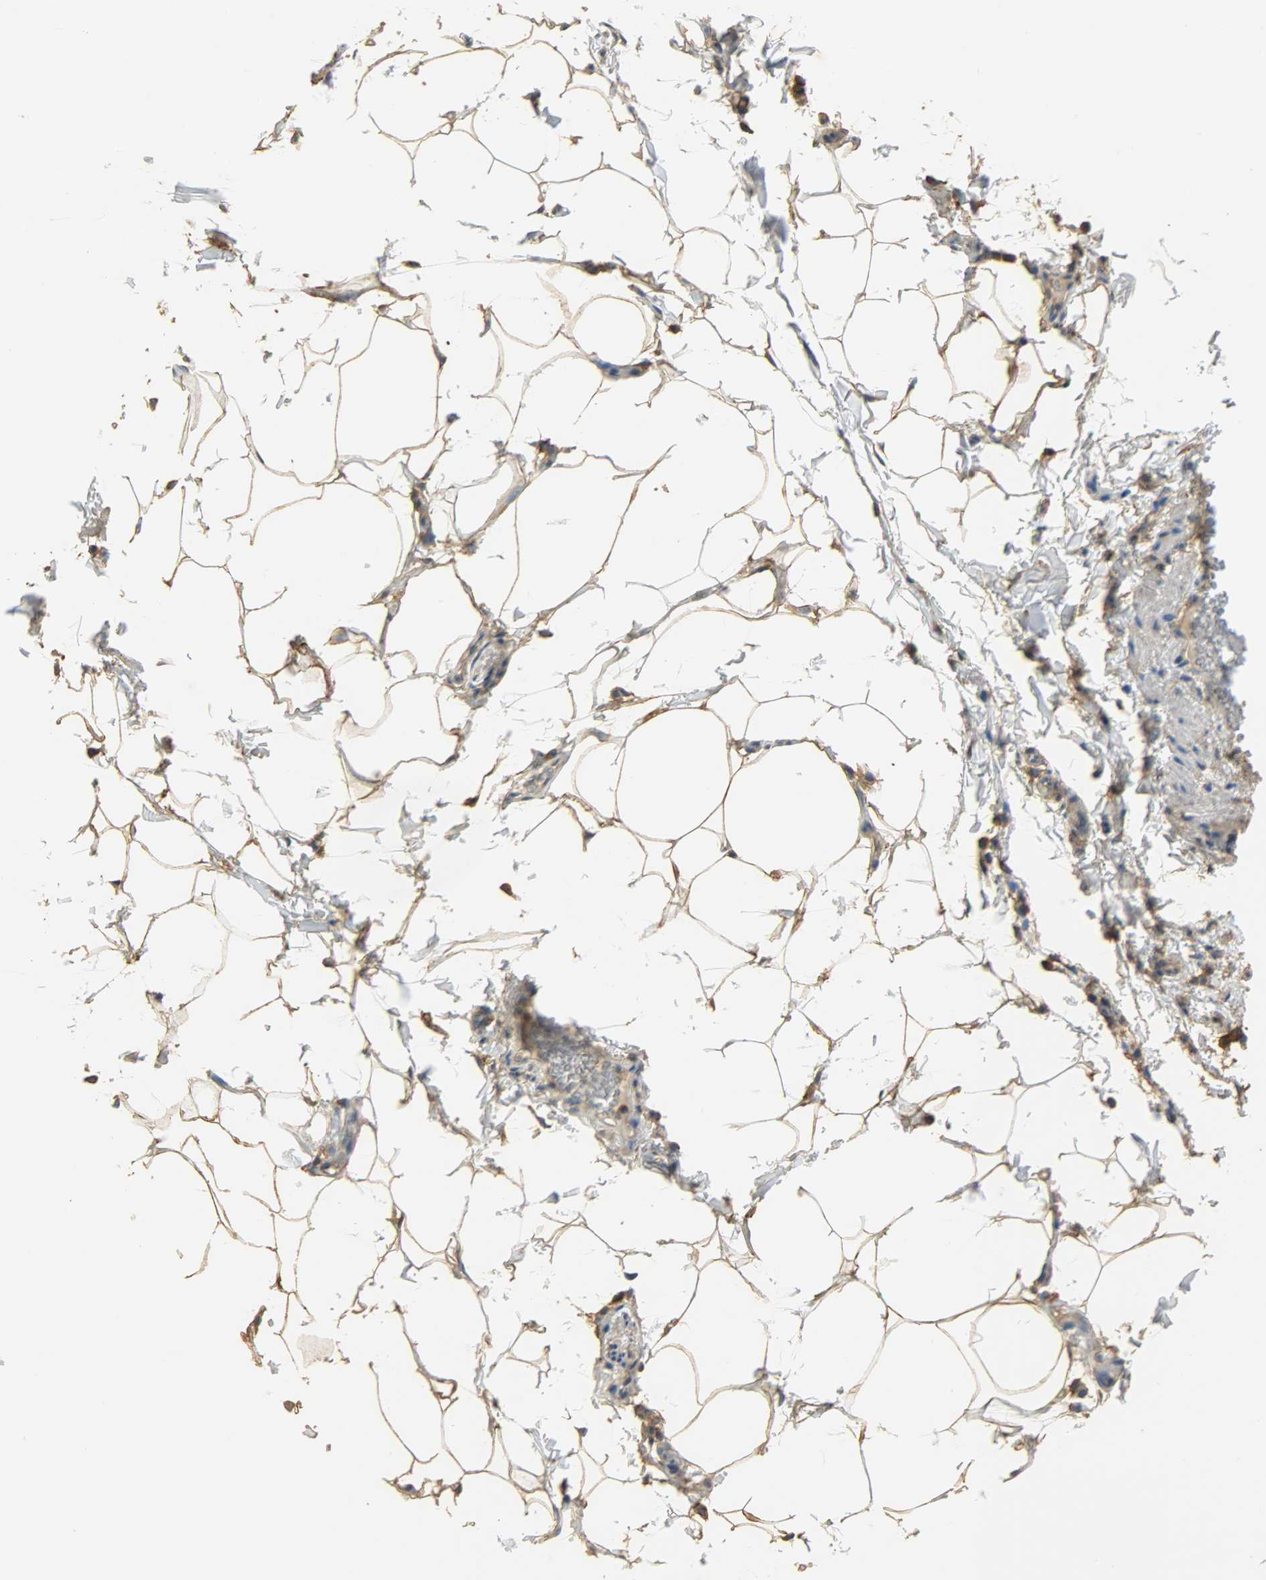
{"staining": {"intensity": "moderate", "quantity": ">75%", "location": "cytoplasmic/membranous"}, "tissue": "adipose tissue", "cell_type": "Adipocytes", "image_type": "normal", "snomed": [{"axis": "morphology", "description": "Normal tissue, NOS"}, {"axis": "topography", "description": "Vascular tissue"}], "caption": "Approximately >75% of adipocytes in unremarkable human adipose tissue show moderate cytoplasmic/membranous protein expression as visualized by brown immunohistochemical staining.", "gene": "ANXA6", "patient": {"sex": "male", "age": 41}}